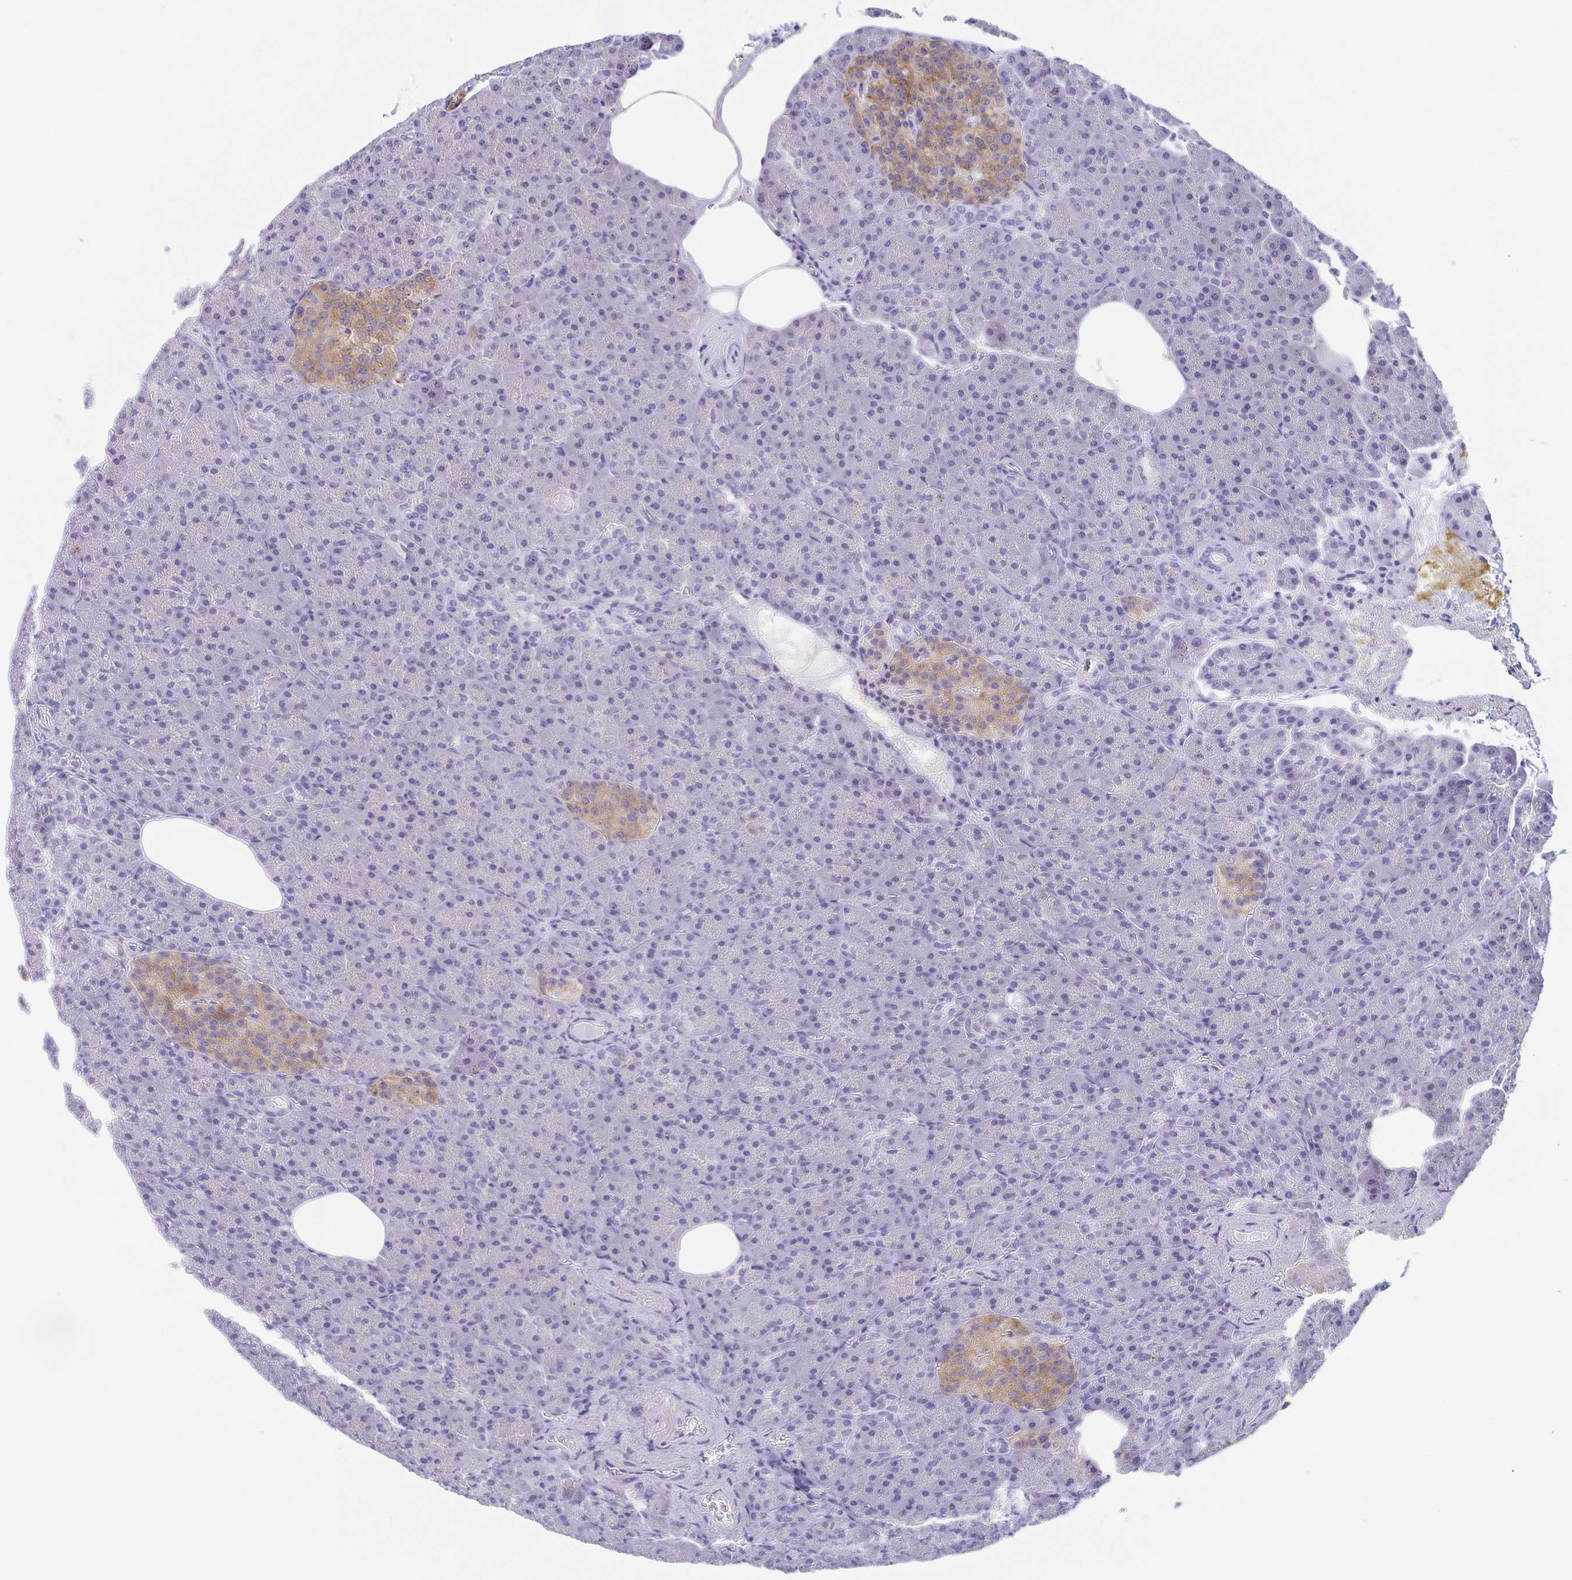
{"staining": {"intensity": "negative", "quantity": "none", "location": "none"}, "tissue": "pancreas", "cell_type": "Exocrine glandular cells", "image_type": "normal", "snomed": [{"axis": "morphology", "description": "Normal tissue, NOS"}, {"axis": "topography", "description": "Pancreas"}], "caption": "This is a histopathology image of IHC staining of unremarkable pancreas, which shows no expression in exocrine glandular cells. (IHC, brightfield microscopy, high magnification).", "gene": "TAGLN3", "patient": {"sex": "female", "age": 74}}